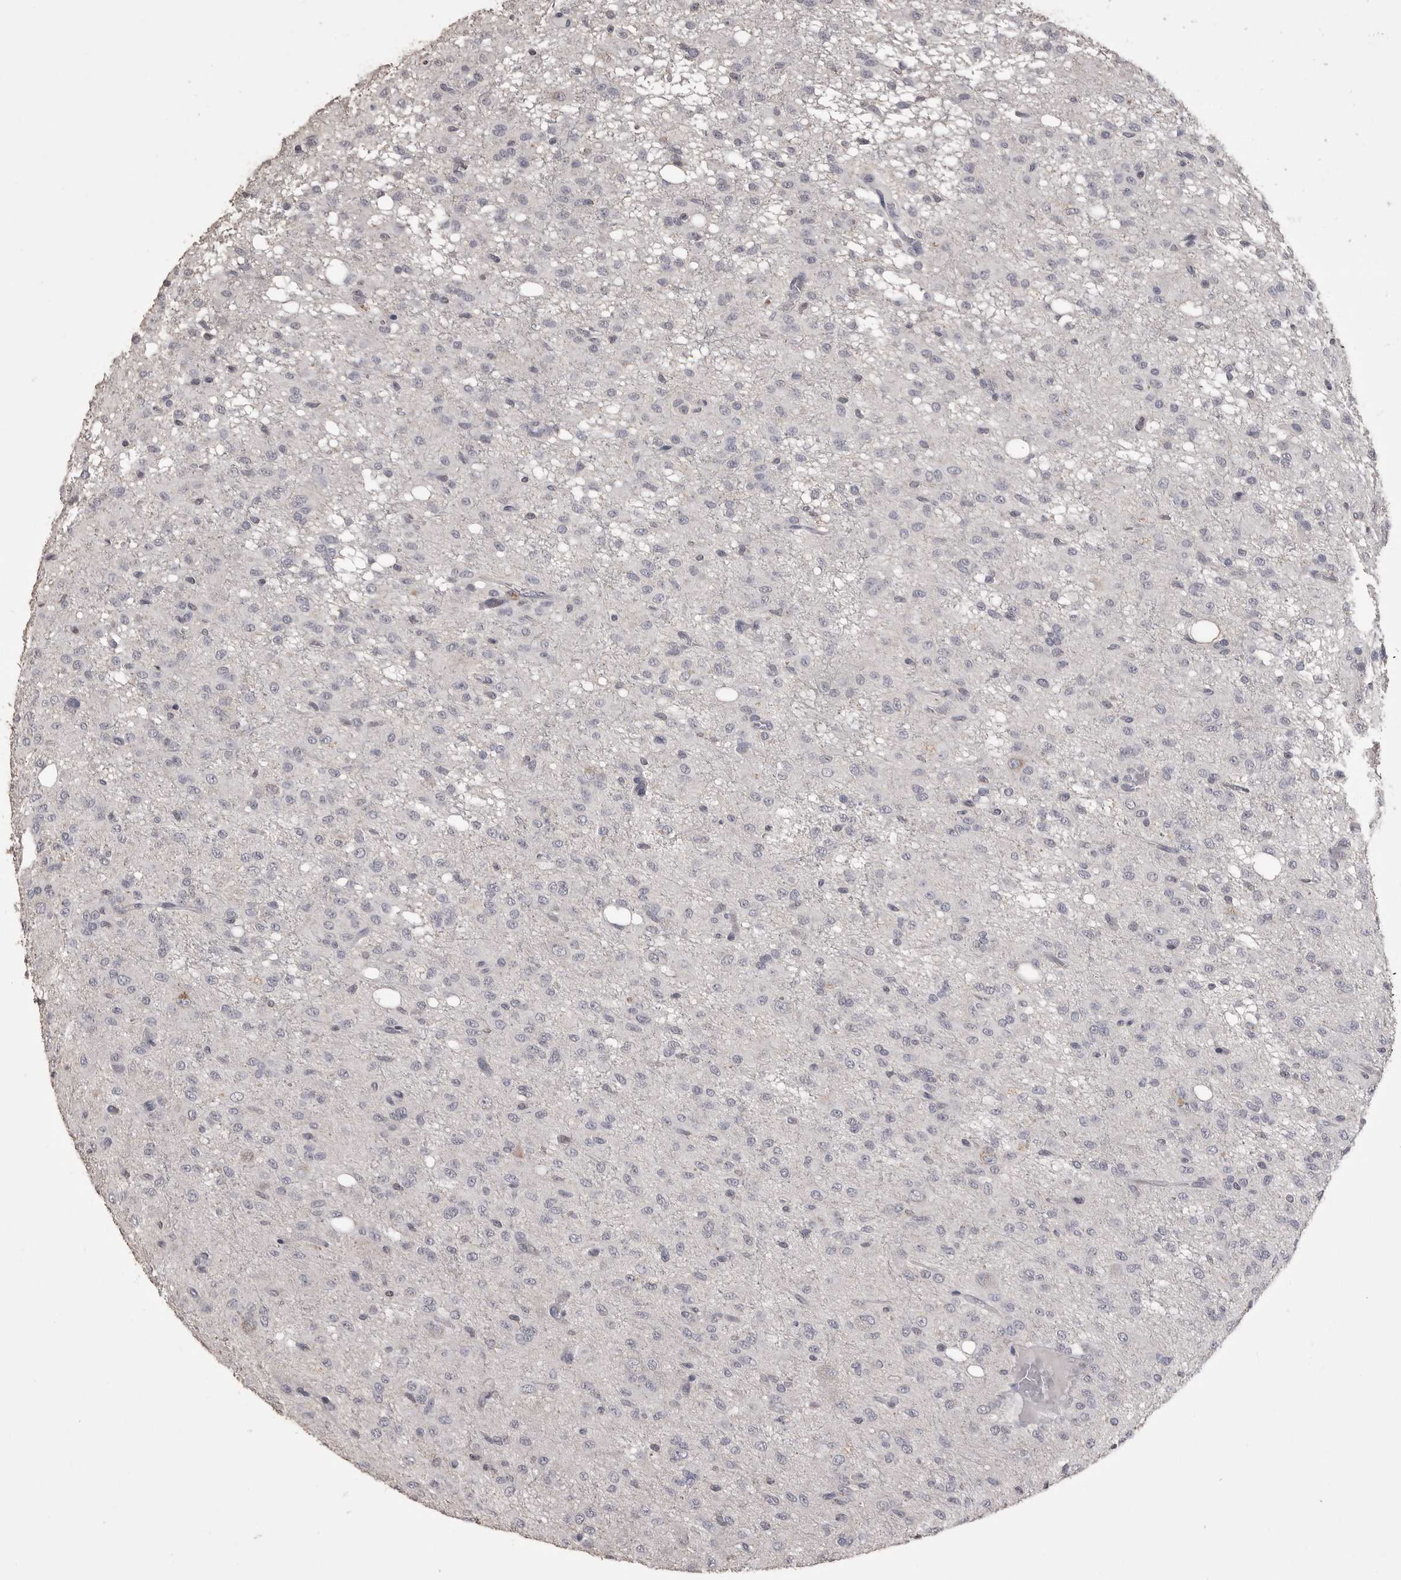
{"staining": {"intensity": "negative", "quantity": "none", "location": "none"}, "tissue": "glioma", "cell_type": "Tumor cells", "image_type": "cancer", "snomed": [{"axis": "morphology", "description": "Glioma, malignant, High grade"}, {"axis": "topography", "description": "Brain"}], "caption": "Protein analysis of malignant glioma (high-grade) exhibits no significant positivity in tumor cells. The staining is performed using DAB (3,3'-diaminobenzidine) brown chromogen with nuclei counter-stained in using hematoxylin.", "gene": "MMP7", "patient": {"sex": "female", "age": 59}}